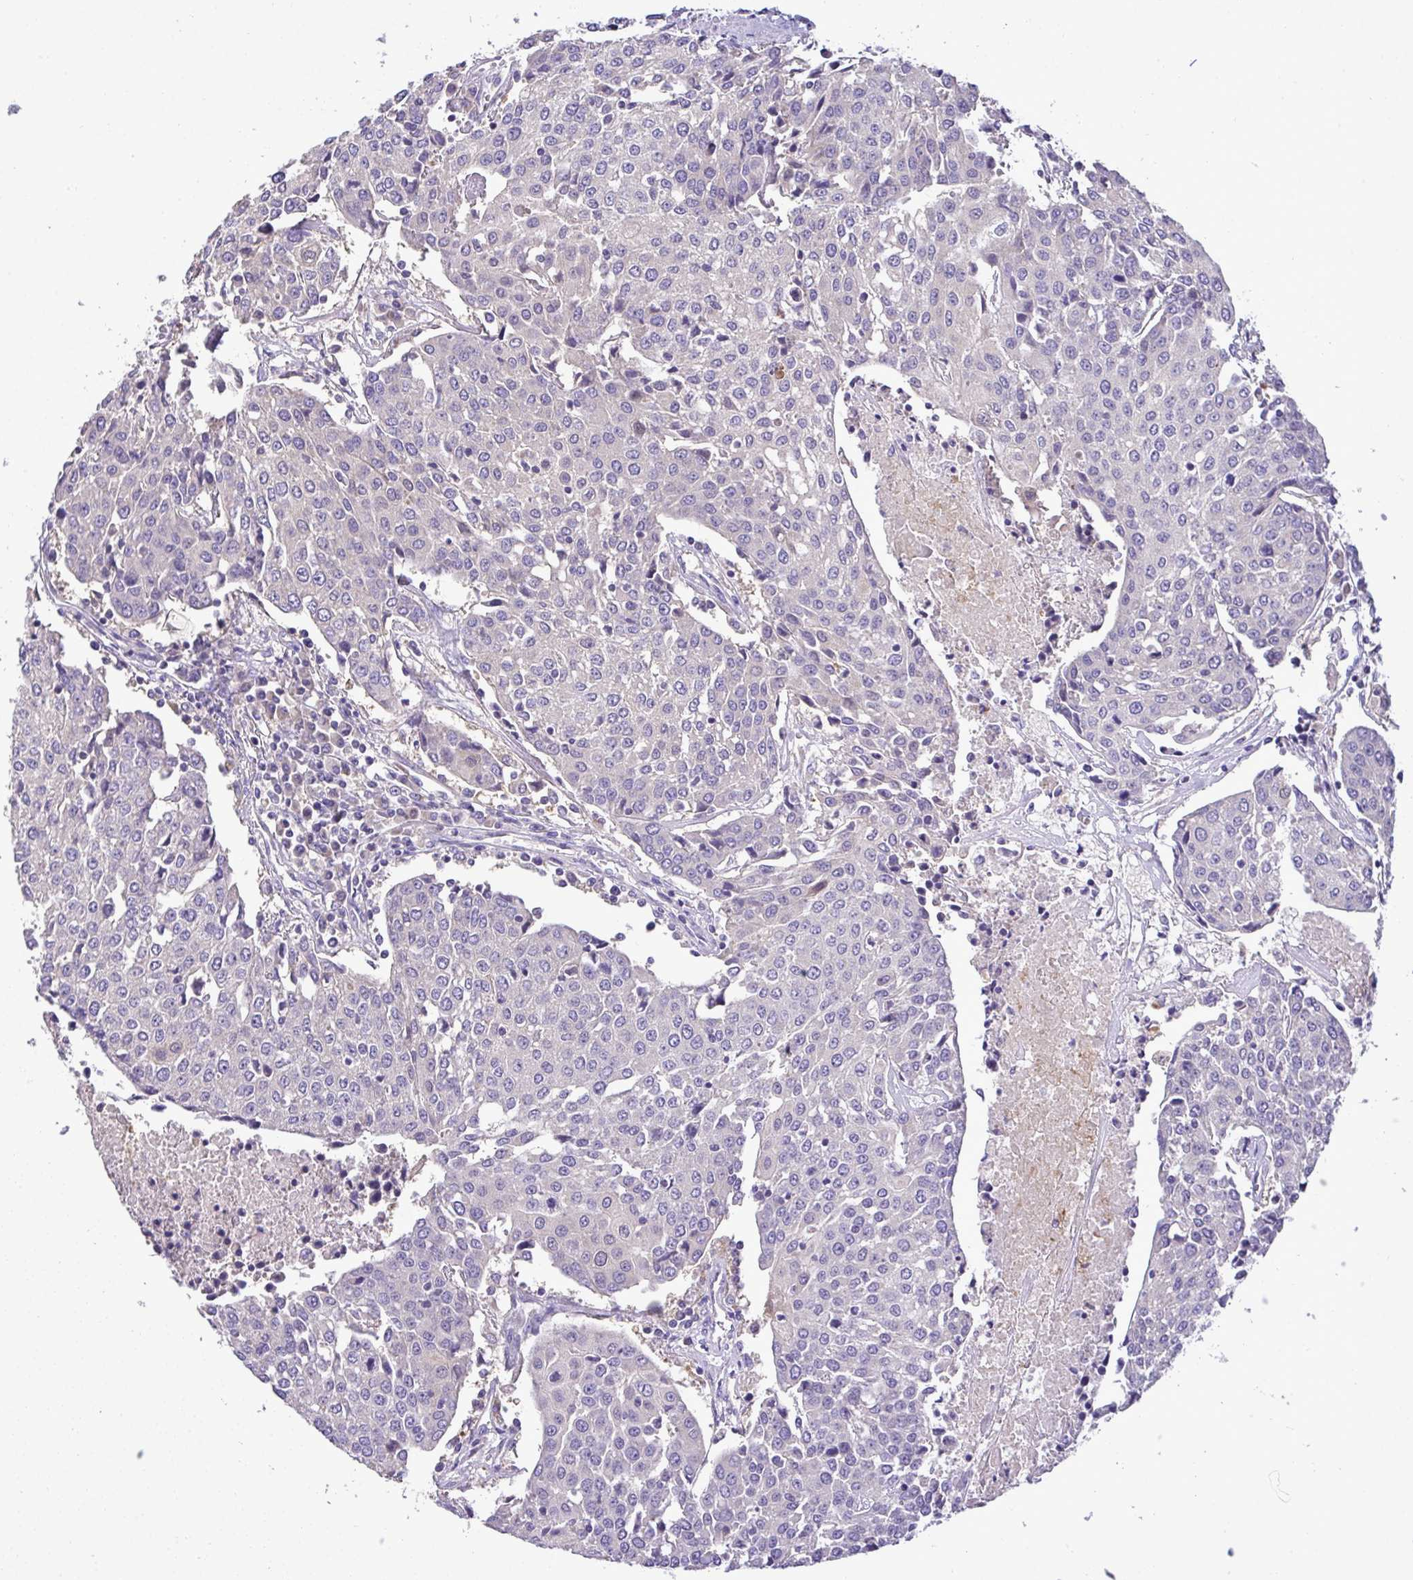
{"staining": {"intensity": "negative", "quantity": "none", "location": "none"}, "tissue": "urothelial cancer", "cell_type": "Tumor cells", "image_type": "cancer", "snomed": [{"axis": "morphology", "description": "Urothelial carcinoma, High grade"}, {"axis": "topography", "description": "Urinary bladder"}], "caption": "Immunohistochemistry photomicrograph of neoplastic tissue: human urothelial carcinoma (high-grade) stained with DAB shows no significant protein positivity in tumor cells. Nuclei are stained in blue.", "gene": "ST8SIA2", "patient": {"sex": "female", "age": 85}}